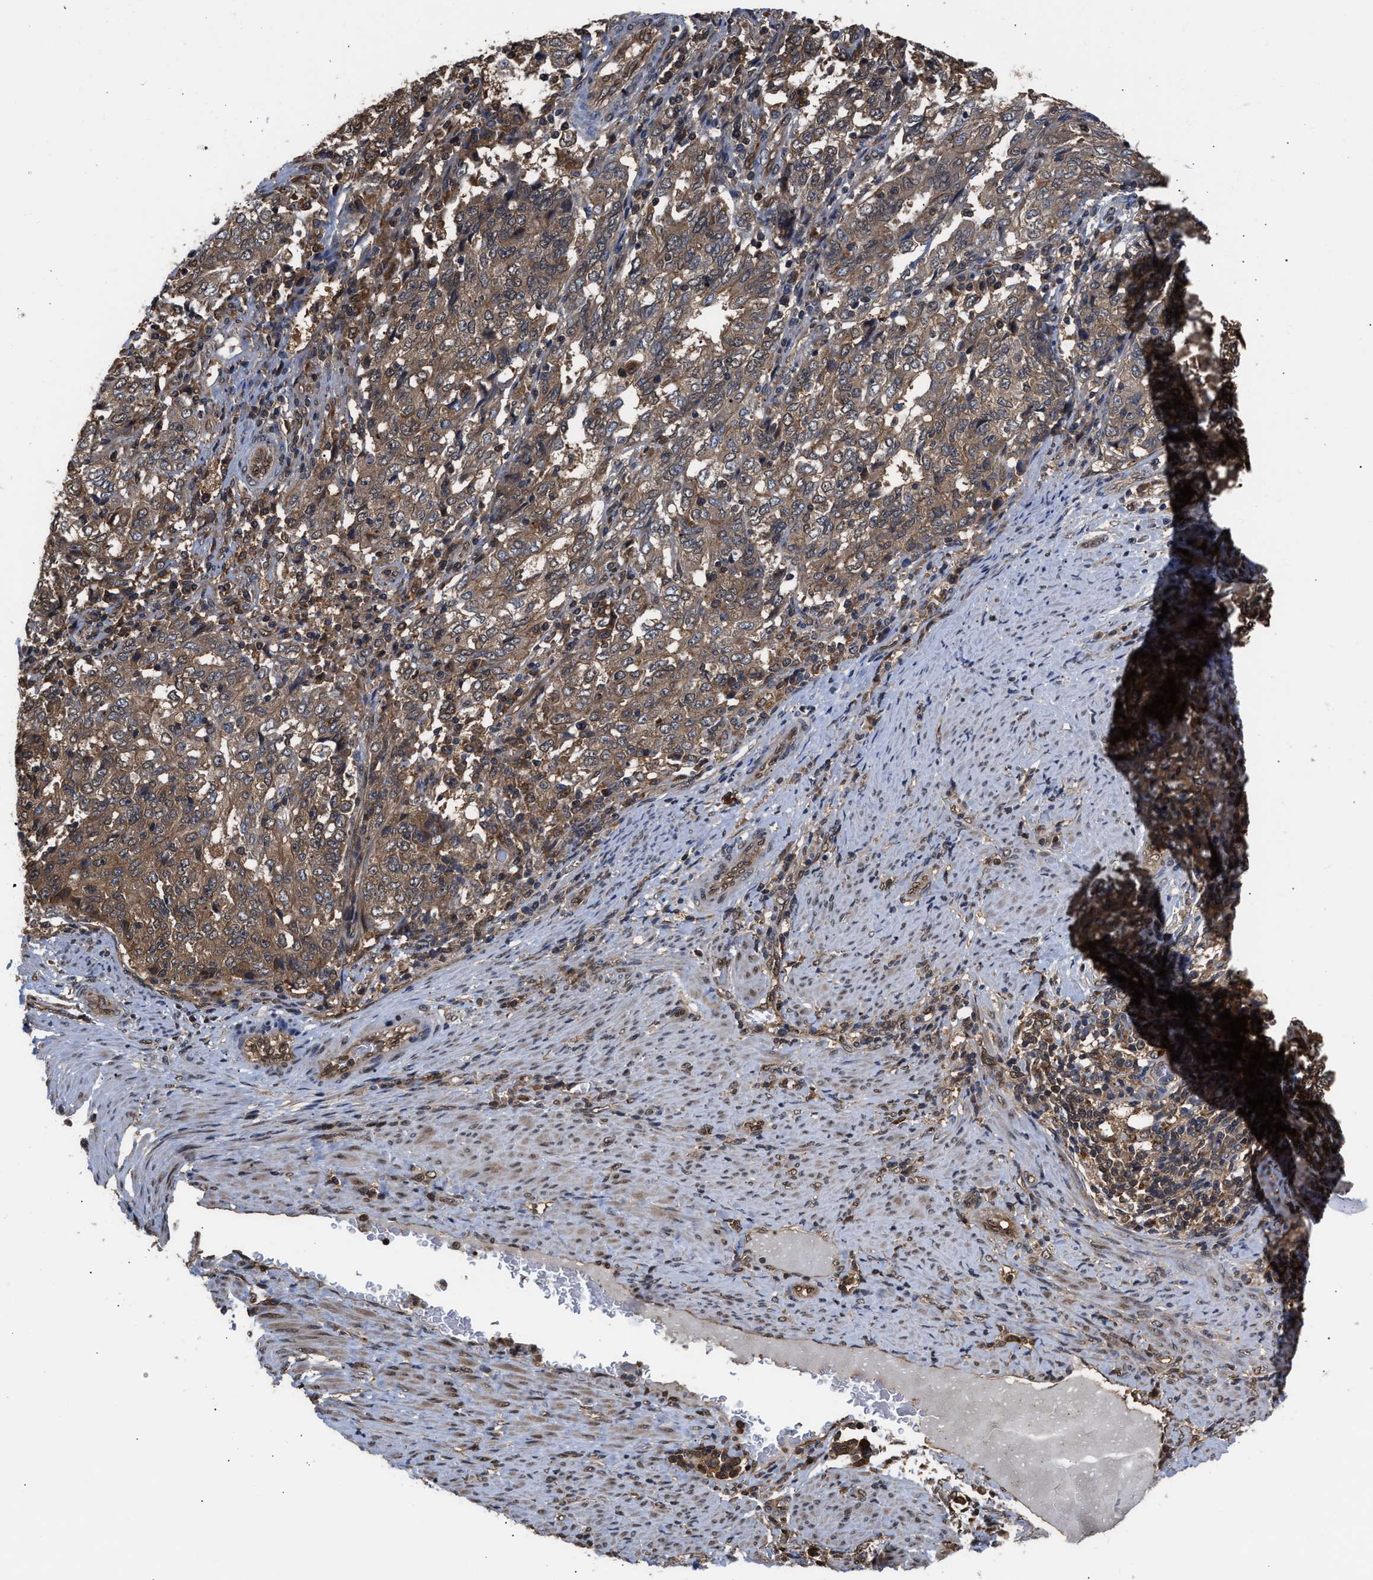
{"staining": {"intensity": "moderate", "quantity": ">75%", "location": "cytoplasmic/membranous"}, "tissue": "endometrial cancer", "cell_type": "Tumor cells", "image_type": "cancer", "snomed": [{"axis": "morphology", "description": "Adenocarcinoma, NOS"}, {"axis": "topography", "description": "Endometrium"}], "caption": "Immunohistochemical staining of human endometrial adenocarcinoma demonstrates medium levels of moderate cytoplasmic/membranous staining in about >75% of tumor cells. (IHC, brightfield microscopy, high magnification).", "gene": "SCAI", "patient": {"sex": "female", "age": 80}}